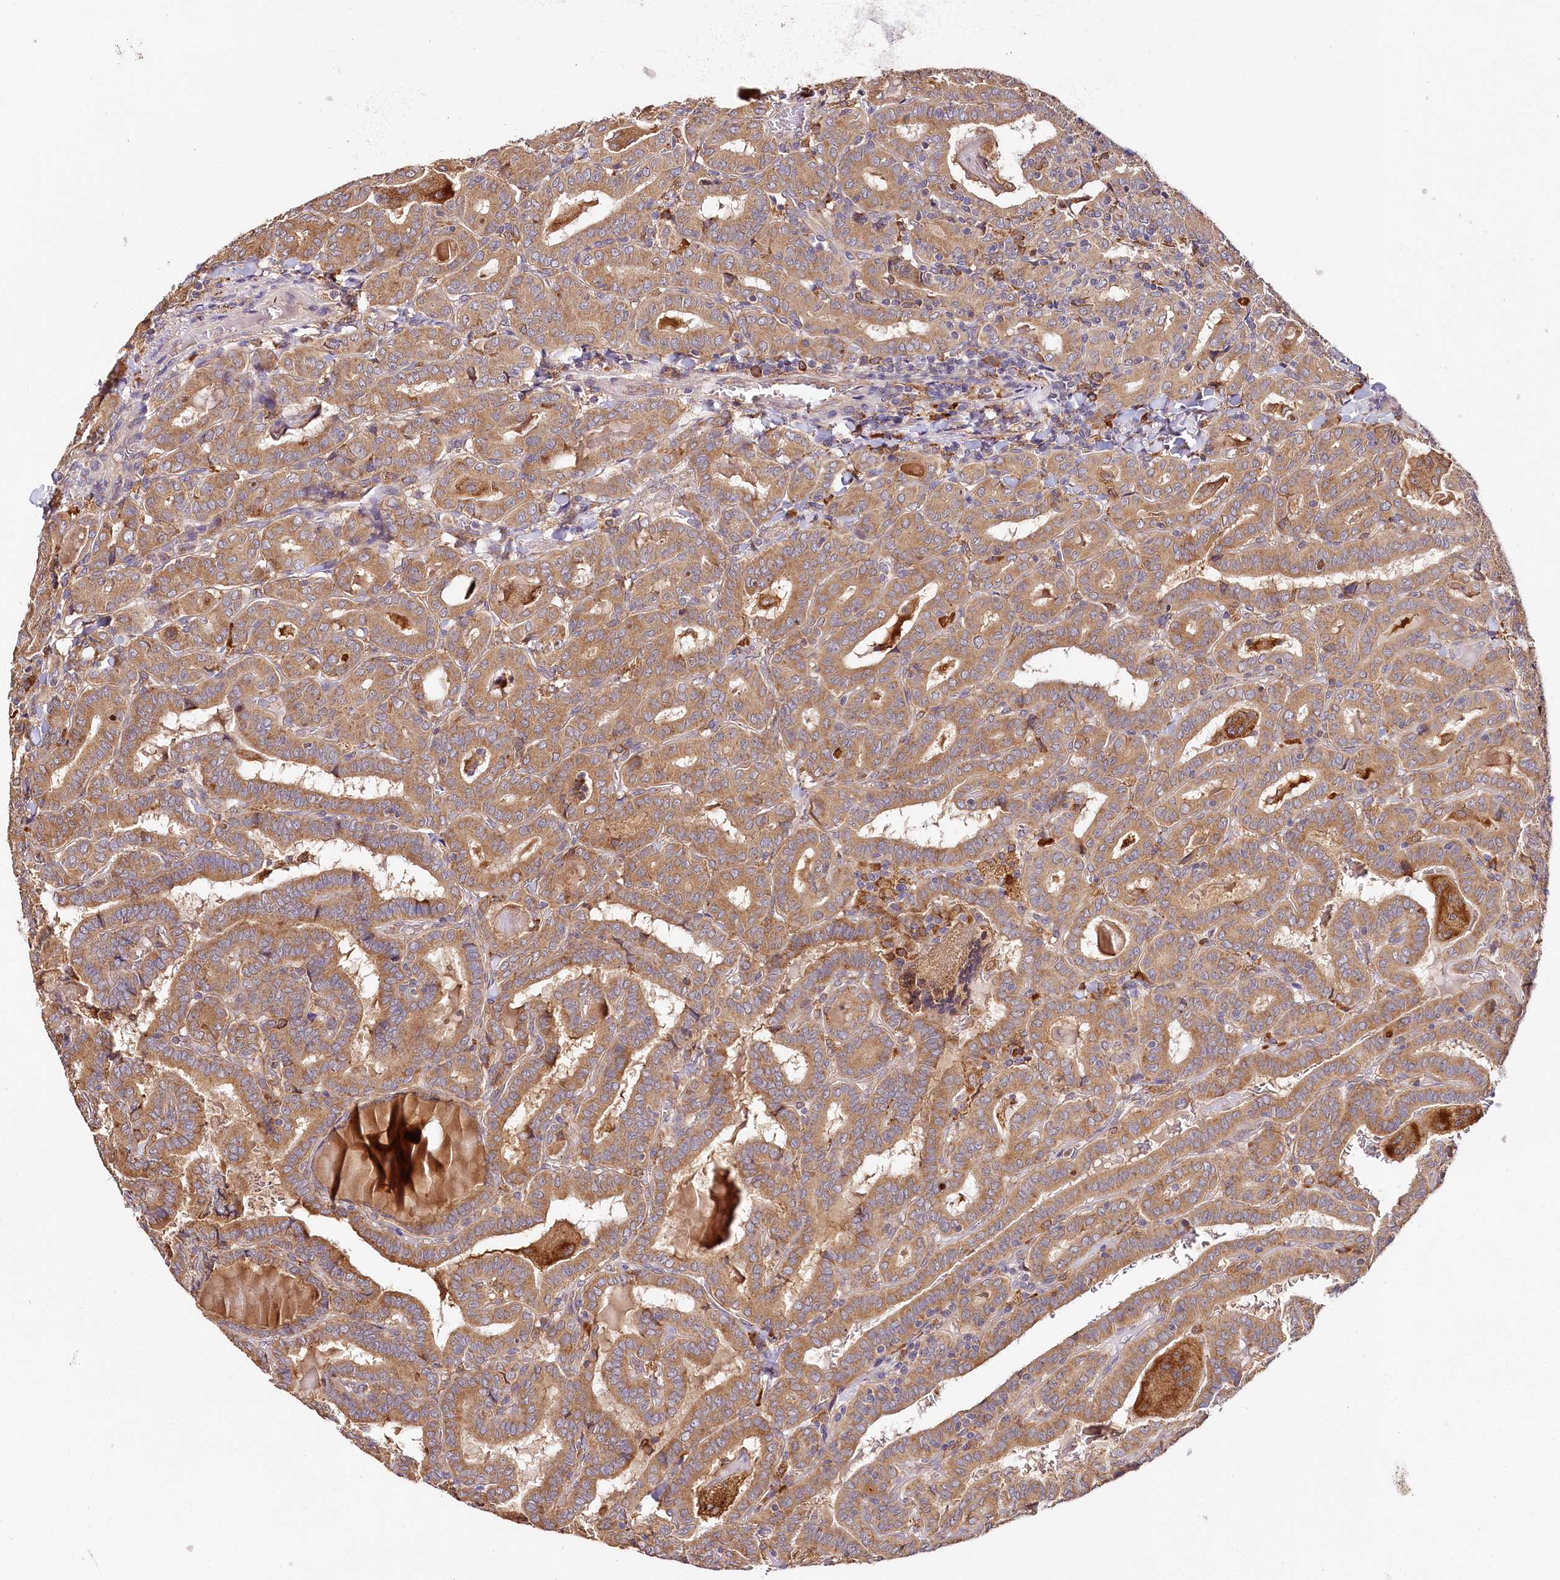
{"staining": {"intensity": "moderate", "quantity": ">75%", "location": "cytoplasmic/membranous"}, "tissue": "thyroid cancer", "cell_type": "Tumor cells", "image_type": "cancer", "snomed": [{"axis": "morphology", "description": "Papillary adenocarcinoma, NOS"}, {"axis": "topography", "description": "Thyroid gland"}], "caption": "This photomicrograph demonstrates immunohistochemistry (IHC) staining of human thyroid cancer (papillary adenocarcinoma), with medium moderate cytoplasmic/membranous expression in approximately >75% of tumor cells.", "gene": "VEGFA", "patient": {"sex": "female", "age": 72}}